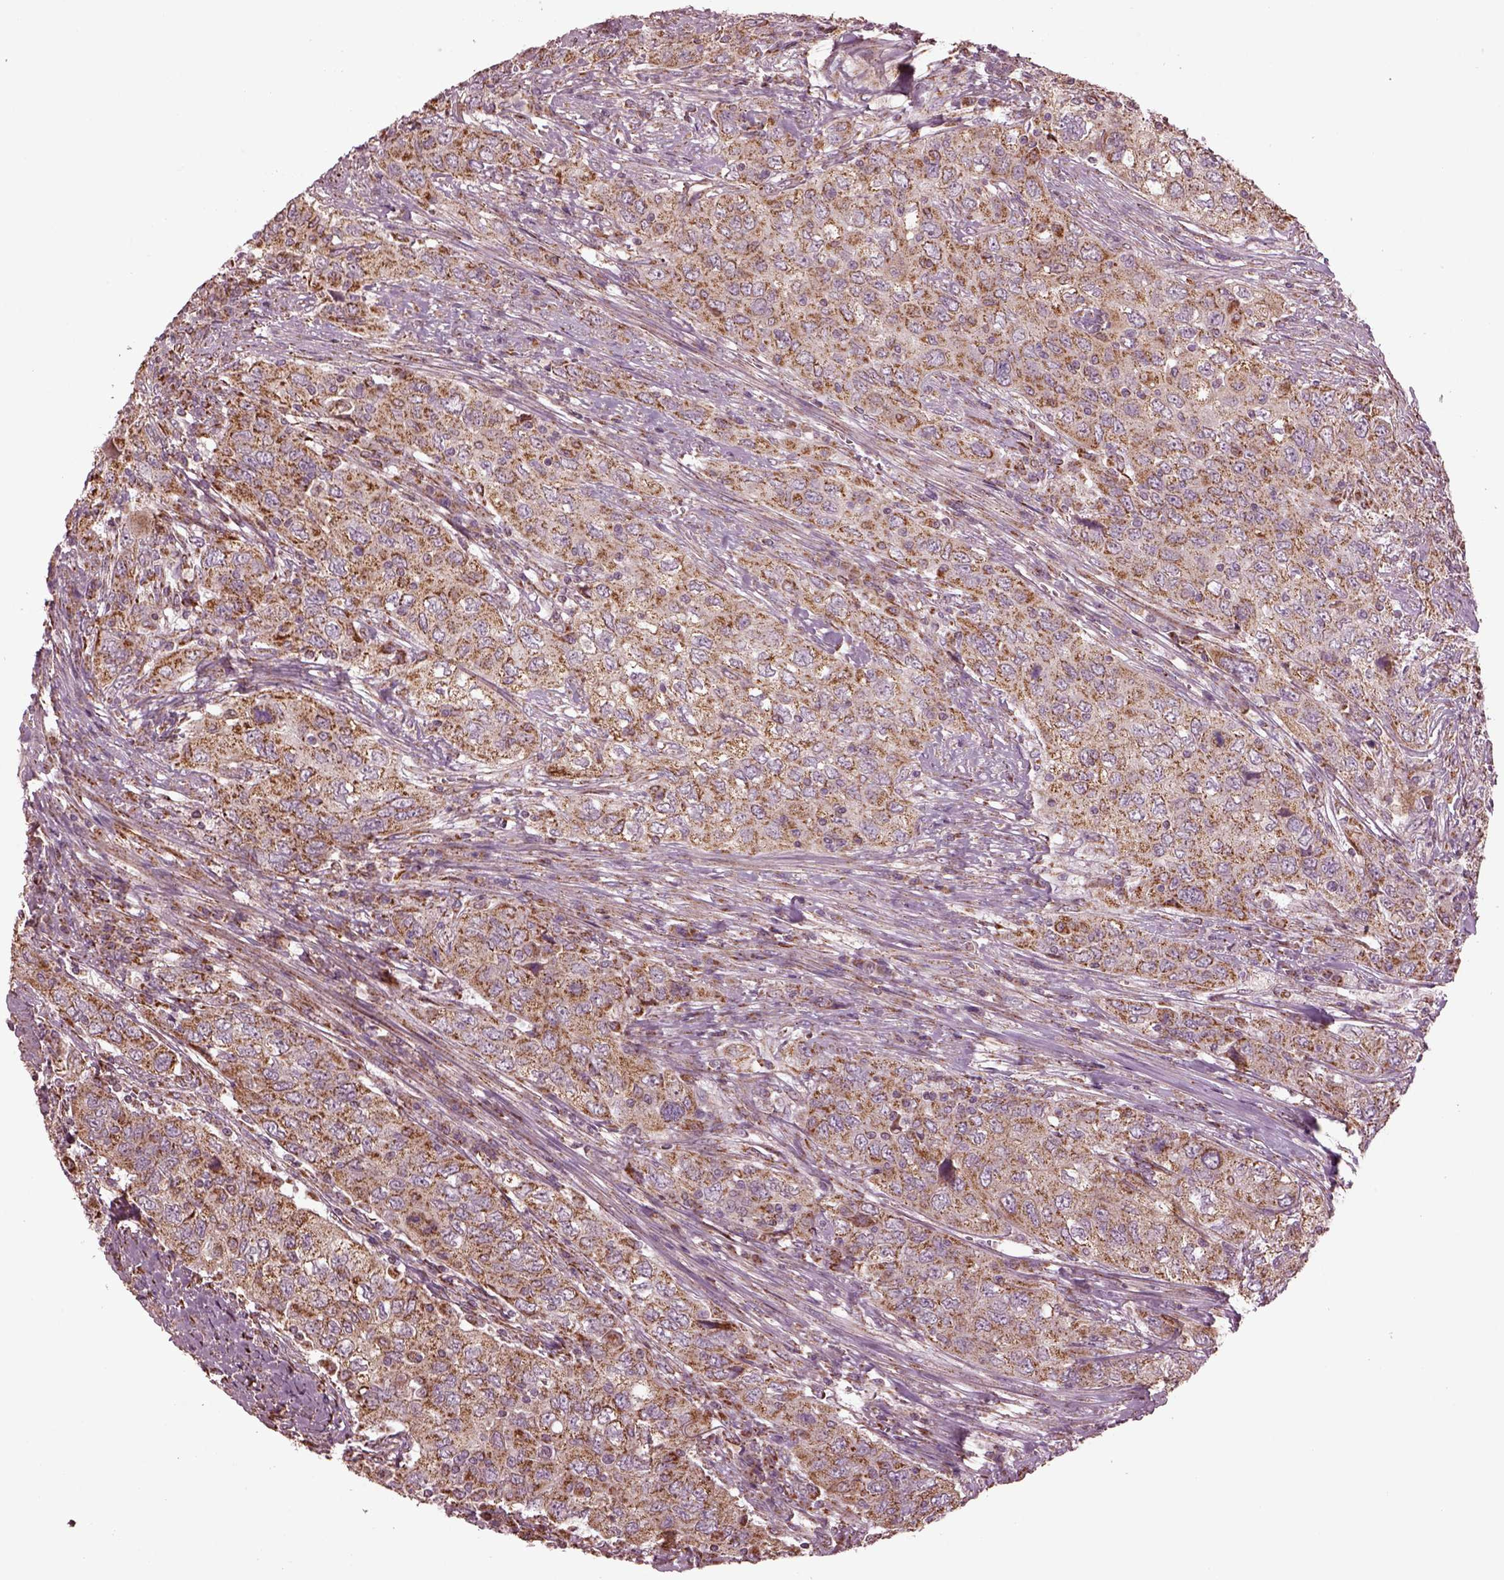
{"staining": {"intensity": "weak", "quantity": ">75%", "location": "cytoplasmic/membranous"}, "tissue": "urothelial cancer", "cell_type": "Tumor cells", "image_type": "cancer", "snomed": [{"axis": "morphology", "description": "Urothelial carcinoma, High grade"}, {"axis": "topography", "description": "Urinary bladder"}], "caption": "There is low levels of weak cytoplasmic/membranous expression in tumor cells of high-grade urothelial carcinoma, as demonstrated by immunohistochemical staining (brown color).", "gene": "TMEM254", "patient": {"sex": "male", "age": 76}}